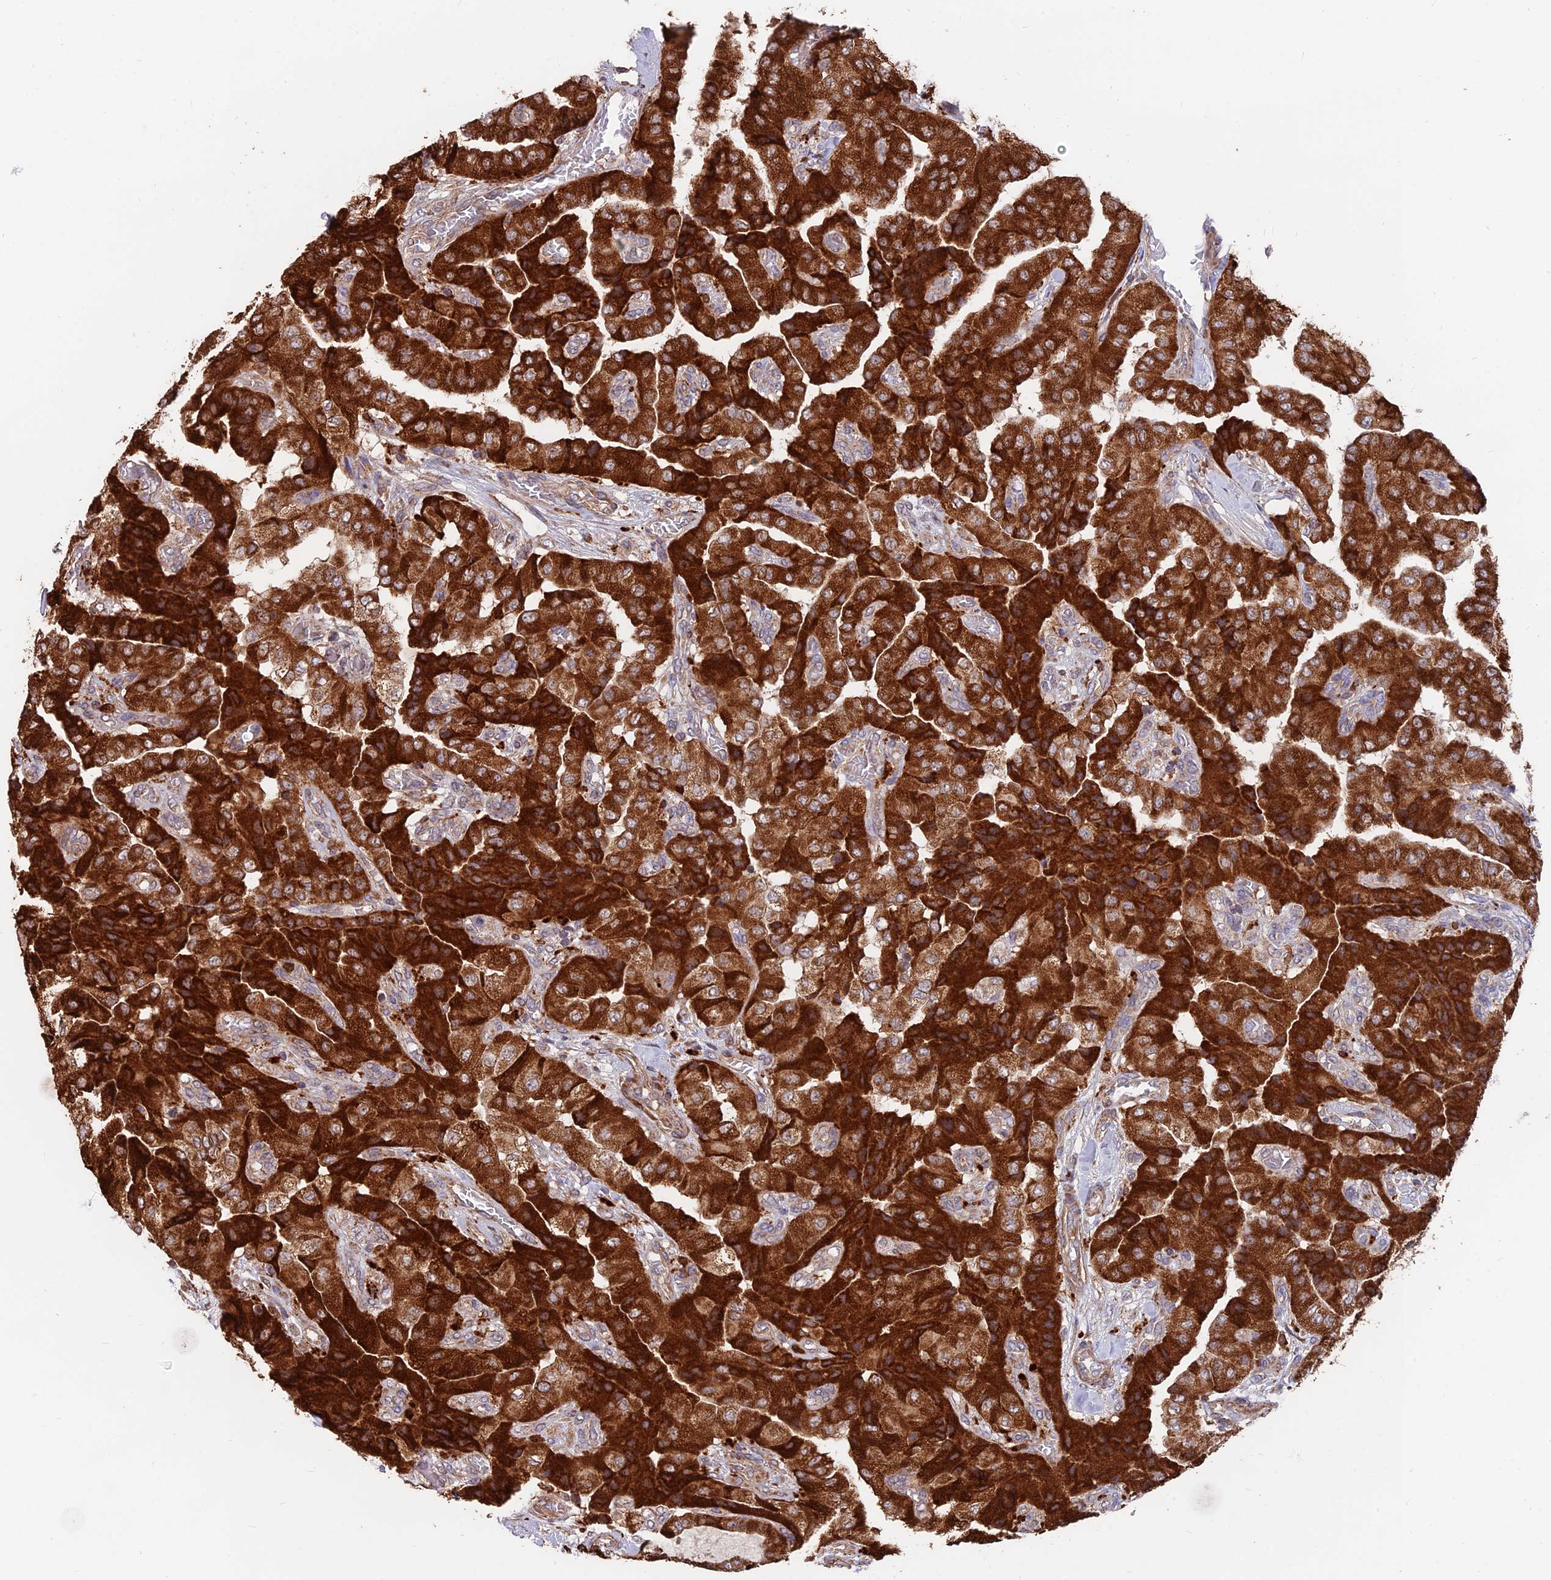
{"staining": {"intensity": "strong", "quantity": ">75%", "location": "cytoplasmic/membranous"}, "tissue": "head and neck cancer", "cell_type": "Tumor cells", "image_type": "cancer", "snomed": [{"axis": "morphology", "description": "Adenocarcinoma, NOS"}, {"axis": "topography", "description": "Head-Neck"}], "caption": "Human adenocarcinoma (head and neck) stained with a protein marker demonstrates strong staining in tumor cells.", "gene": "IFT22", "patient": {"sex": "male", "age": 66}}